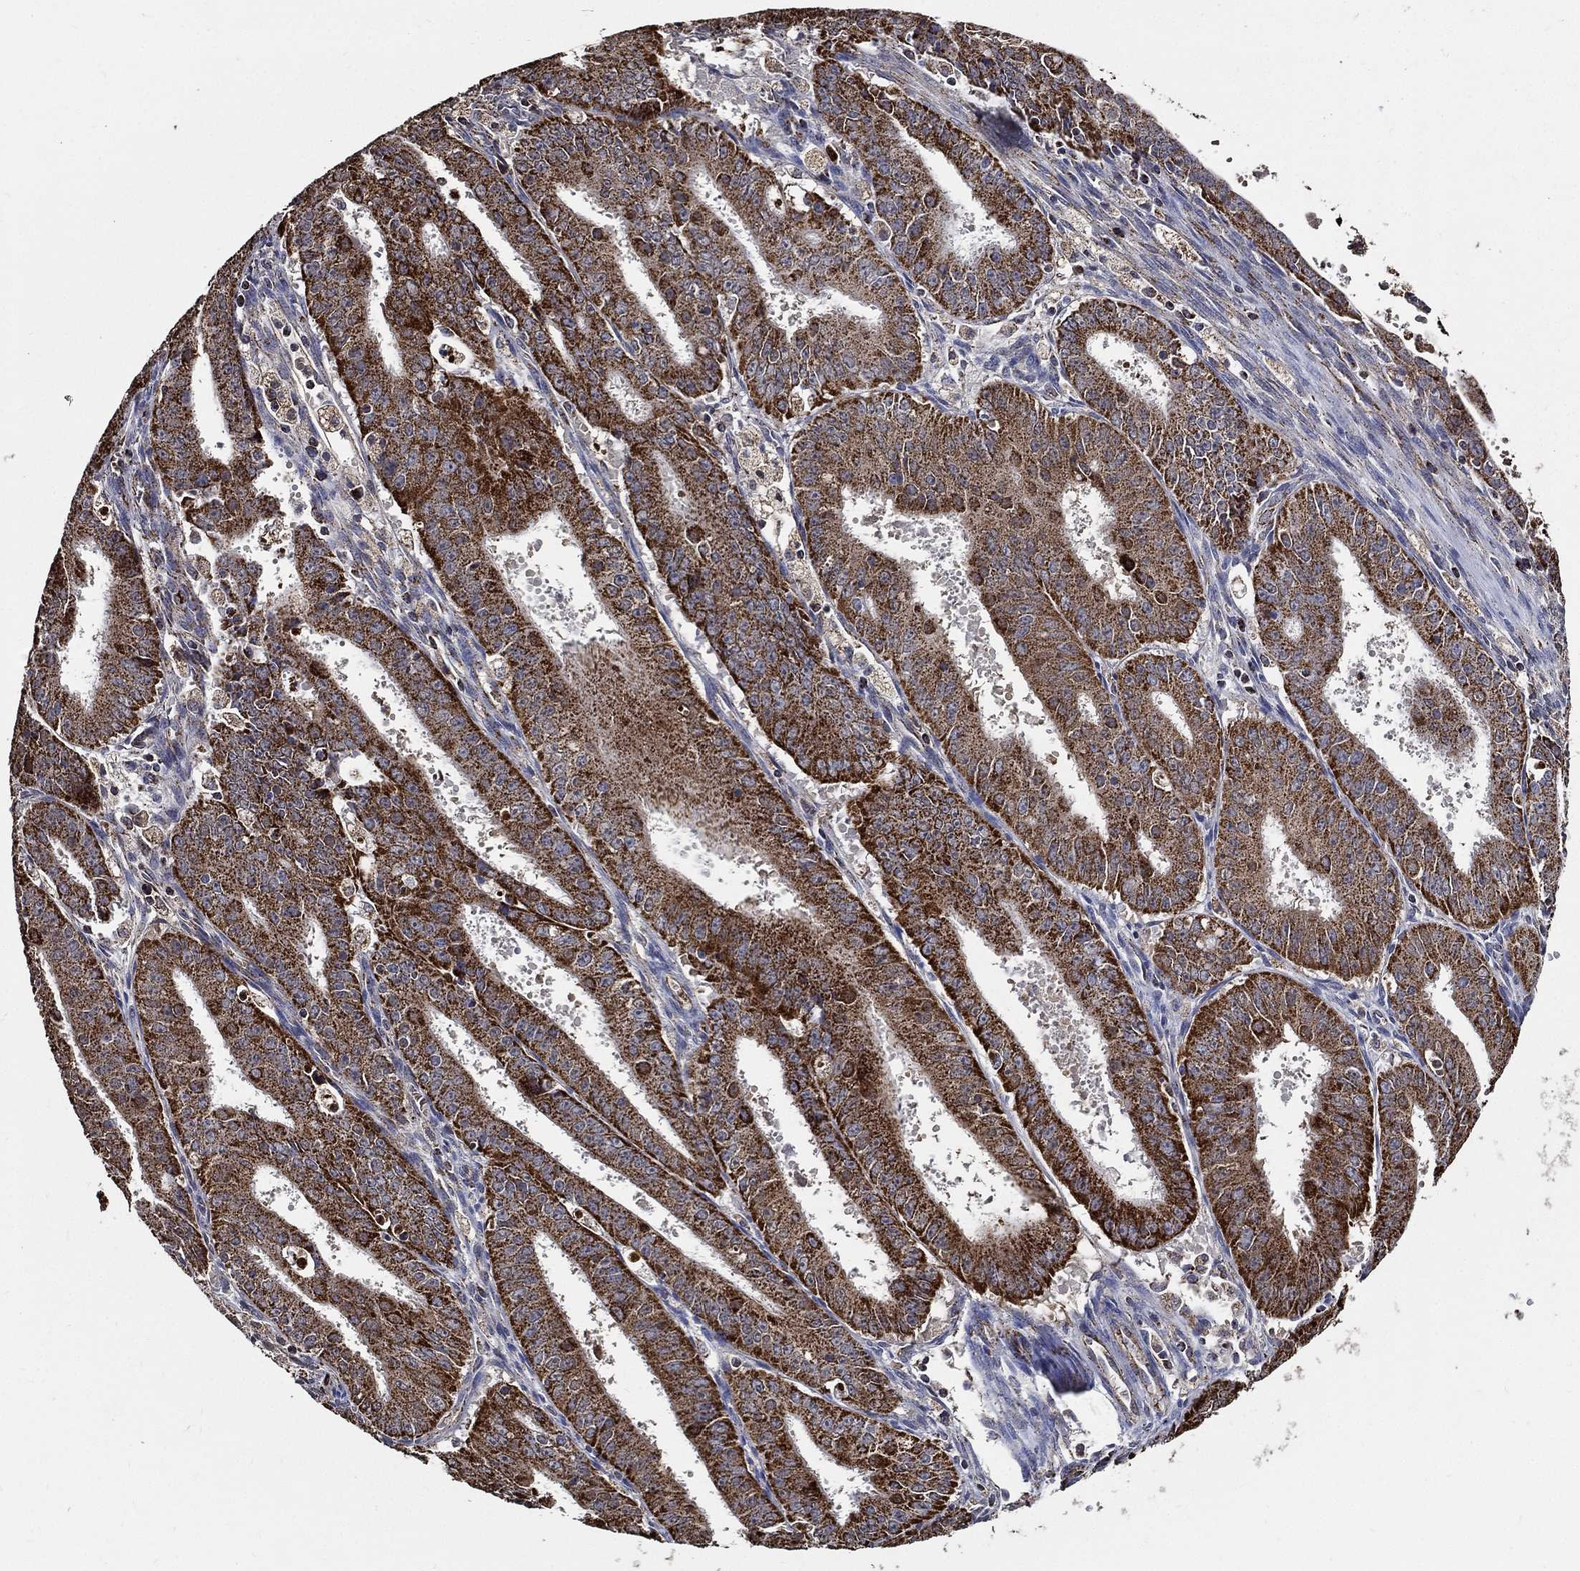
{"staining": {"intensity": "strong", "quantity": ">75%", "location": "cytoplasmic/membranous"}, "tissue": "ovarian cancer", "cell_type": "Tumor cells", "image_type": "cancer", "snomed": [{"axis": "morphology", "description": "Carcinoma, endometroid"}, {"axis": "topography", "description": "Ovary"}], "caption": "Immunohistochemical staining of human ovarian endometroid carcinoma exhibits high levels of strong cytoplasmic/membranous expression in approximately >75% of tumor cells.", "gene": "NDUFAB1", "patient": {"sex": "female", "age": 42}}